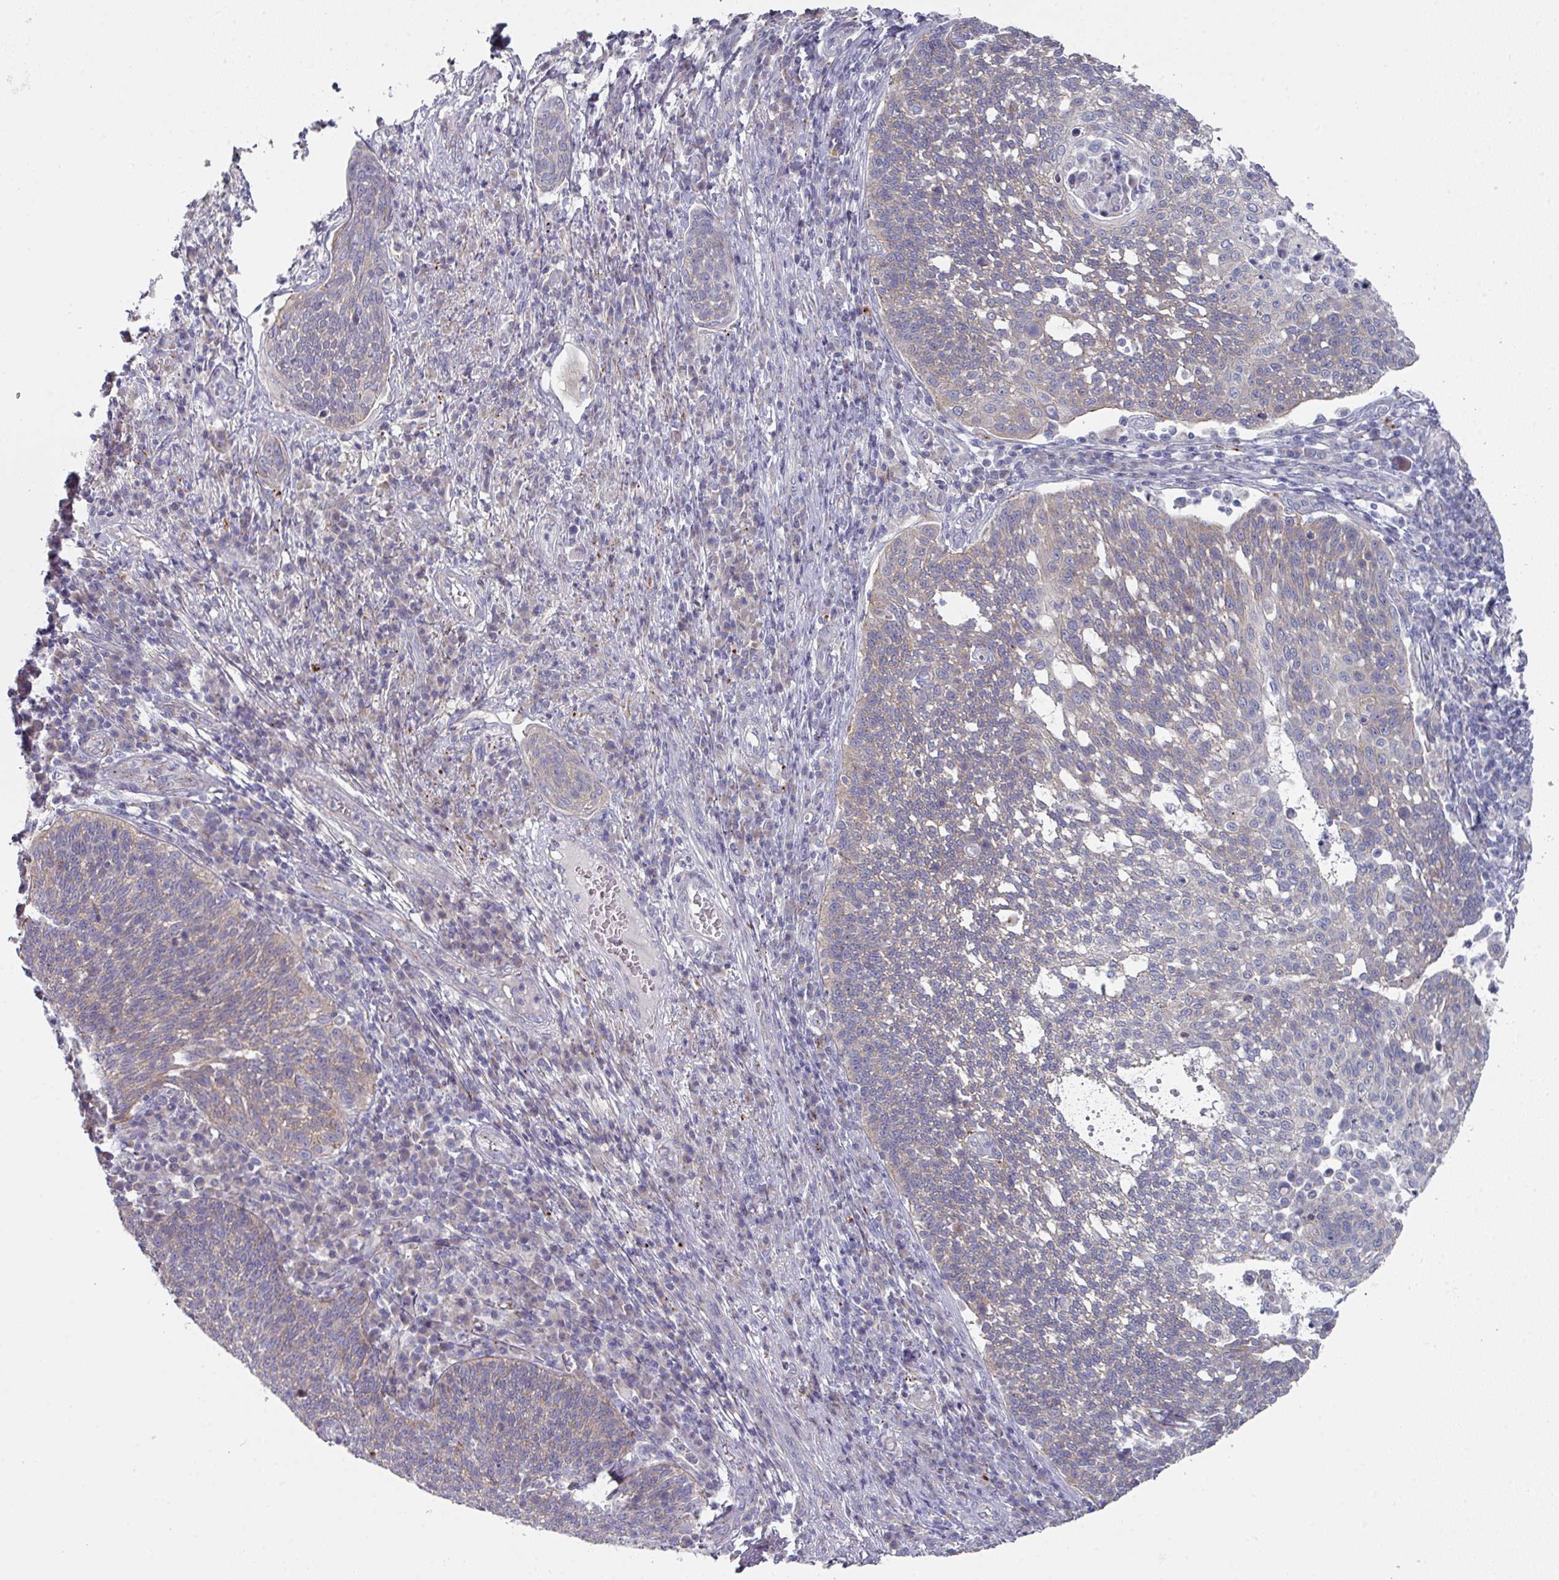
{"staining": {"intensity": "weak", "quantity": "25%-75%", "location": "cytoplasmic/membranous"}, "tissue": "cervical cancer", "cell_type": "Tumor cells", "image_type": "cancer", "snomed": [{"axis": "morphology", "description": "Squamous cell carcinoma, NOS"}, {"axis": "topography", "description": "Cervix"}], "caption": "IHC (DAB) staining of human squamous cell carcinoma (cervical) exhibits weak cytoplasmic/membranous protein expression in approximately 25%-75% of tumor cells. (Brightfield microscopy of DAB IHC at high magnification).", "gene": "NT5C1A", "patient": {"sex": "female", "age": 34}}